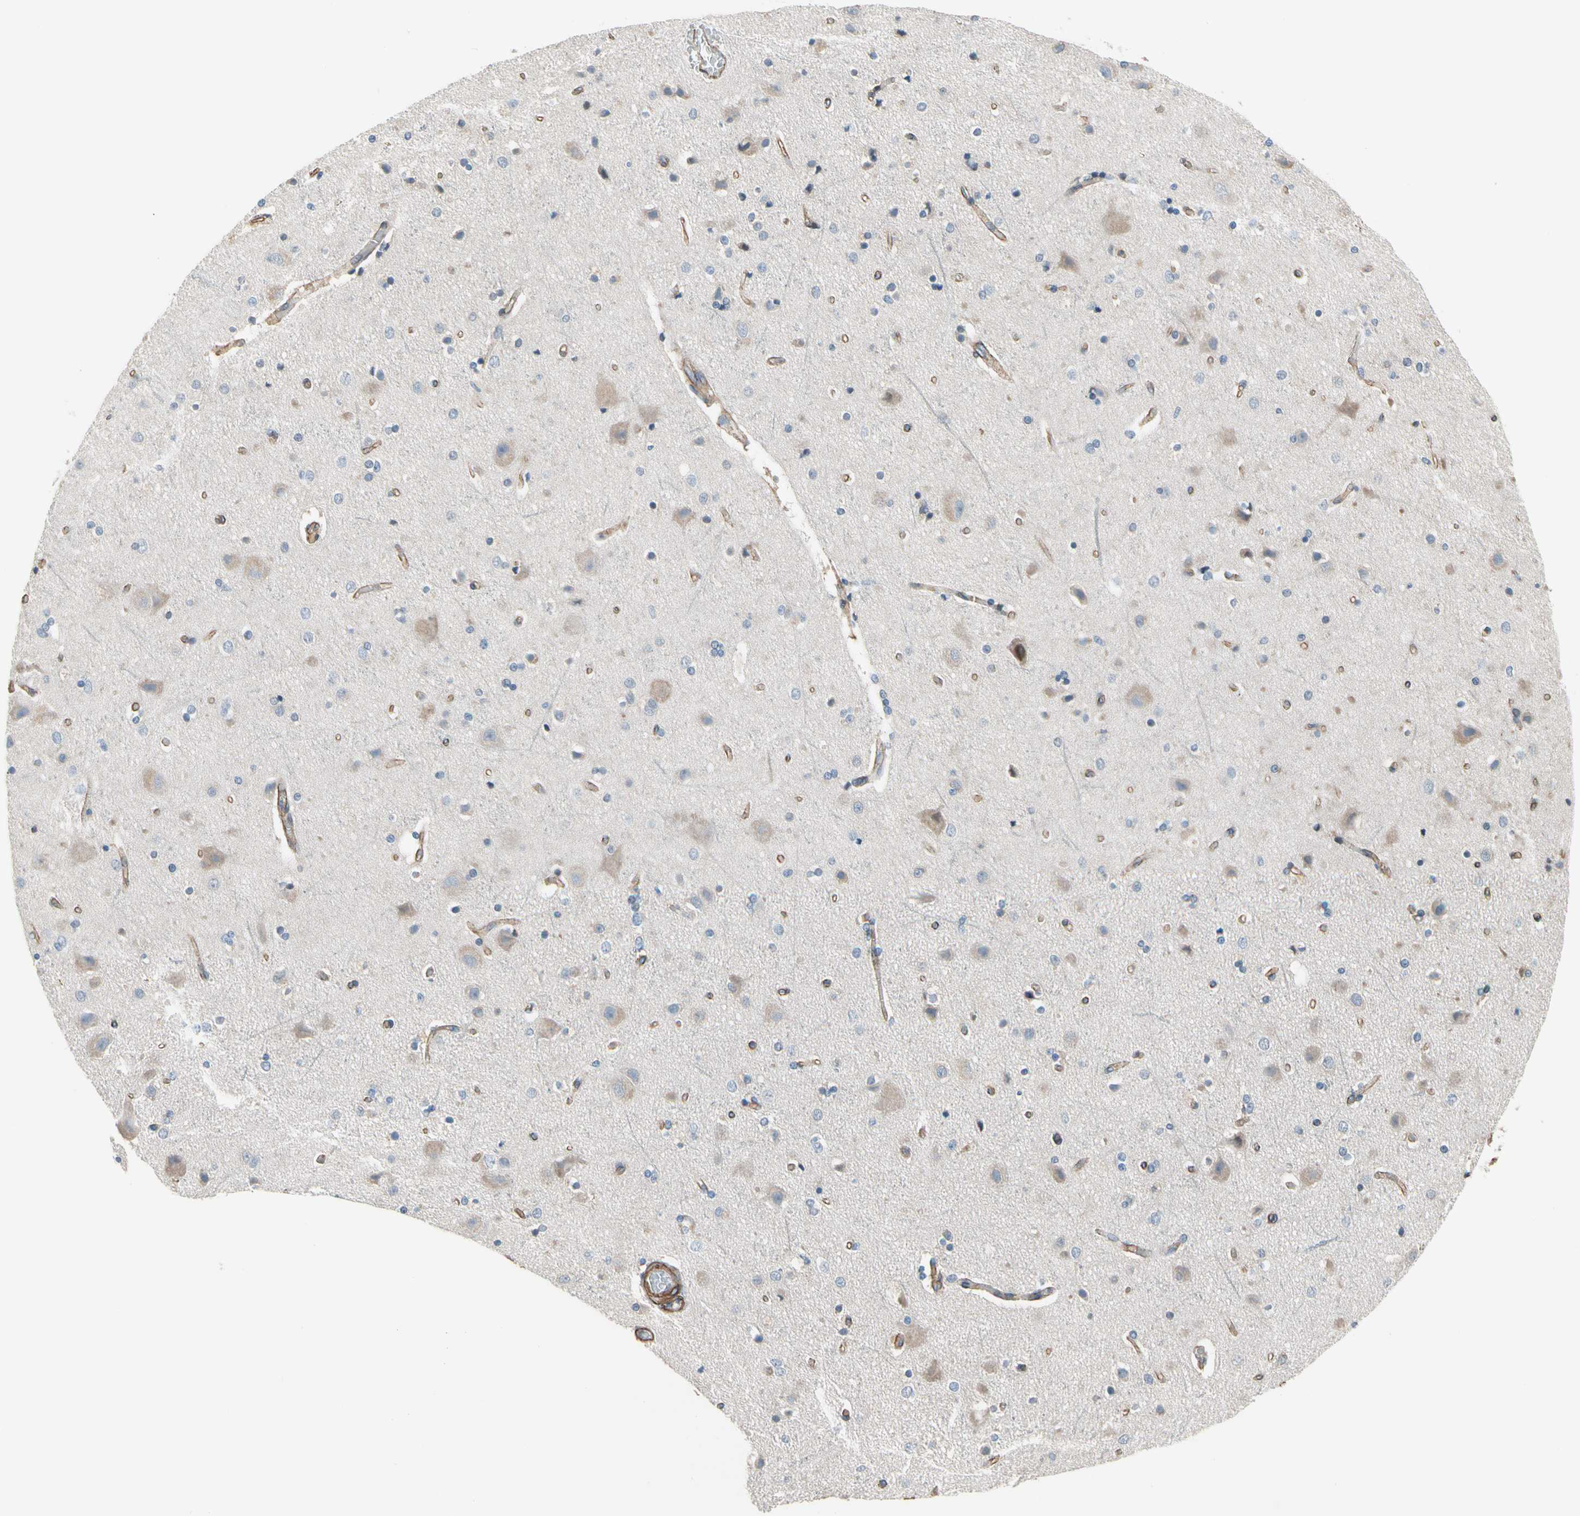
{"staining": {"intensity": "moderate", "quantity": ">75%", "location": "cytoplasmic/membranous"}, "tissue": "cerebral cortex", "cell_type": "Endothelial cells", "image_type": "normal", "snomed": [{"axis": "morphology", "description": "Normal tissue, NOS"}, {"axis": "topography", "description": "Cerebral cortex"}], "caption": "A brown stain highlights moderate cytoplasmic/membranous positivity of a protein in endothelial cells of benign cerebral cortex. Immunohistochemistry stains the protein in brown and the nuclei are stained blue.", "gene": "LIMK2", "patient": {"sex": "female", "age": 54}}